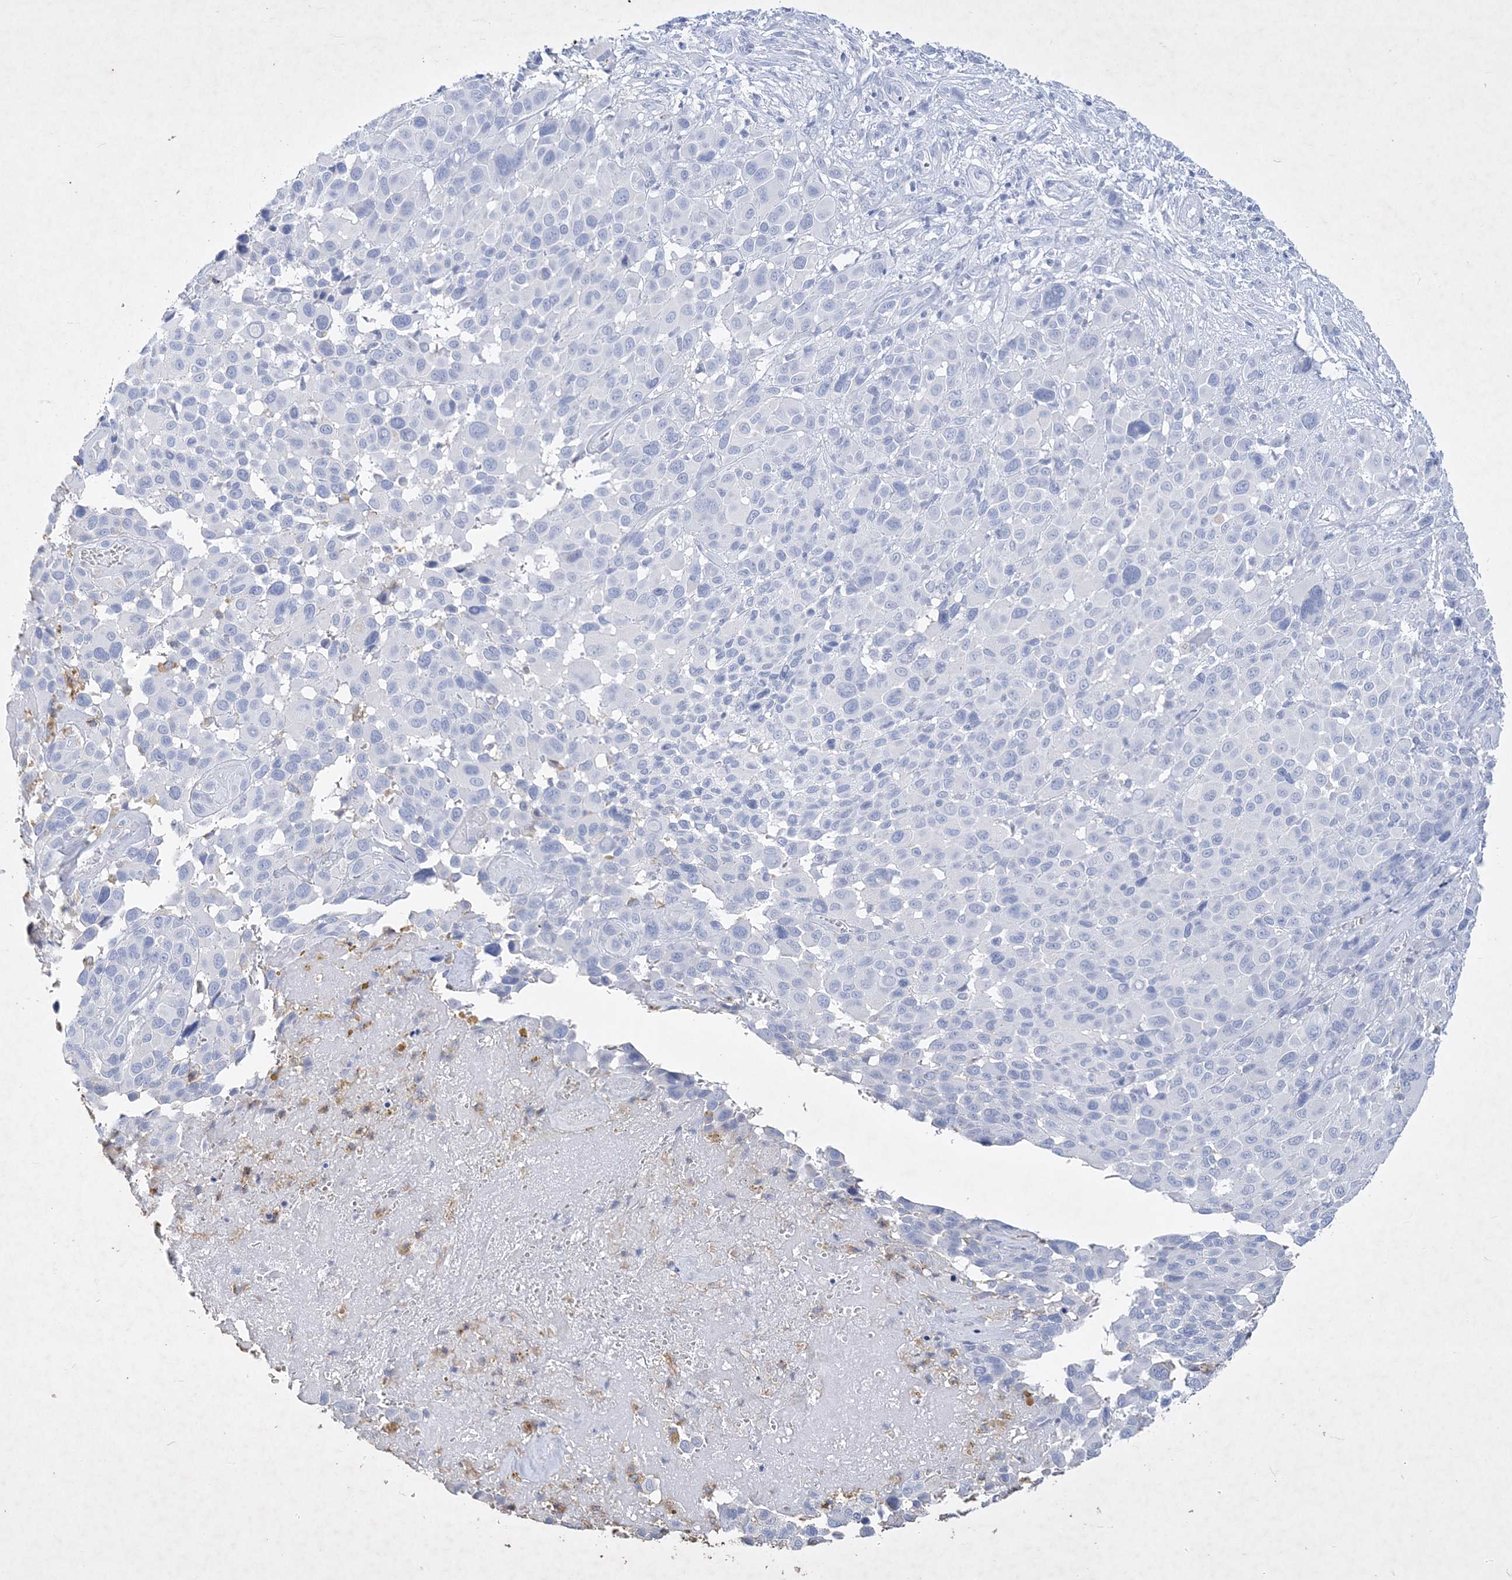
{"staining": {"intensity": "negative", "quantity": "none", "location": "none"}, "tissue": "melanoma", "cell_type": "Tumor cells", "image_type": "cancer", "snomed": [{"axis": "morphology", "description": "Malignant melanoma, NOS"}, {"axis": "topography", "description": "Skin of trunk"}], "caption": "An IHC histopathology image of melanoma is shown. There is no staining in tumor cells of melanoma. (DAB immunohistochemistry (IHC) with hematoxylin counter stain).", "gene": "COPS8", "patient": {"sex": "male", "age": 71}}